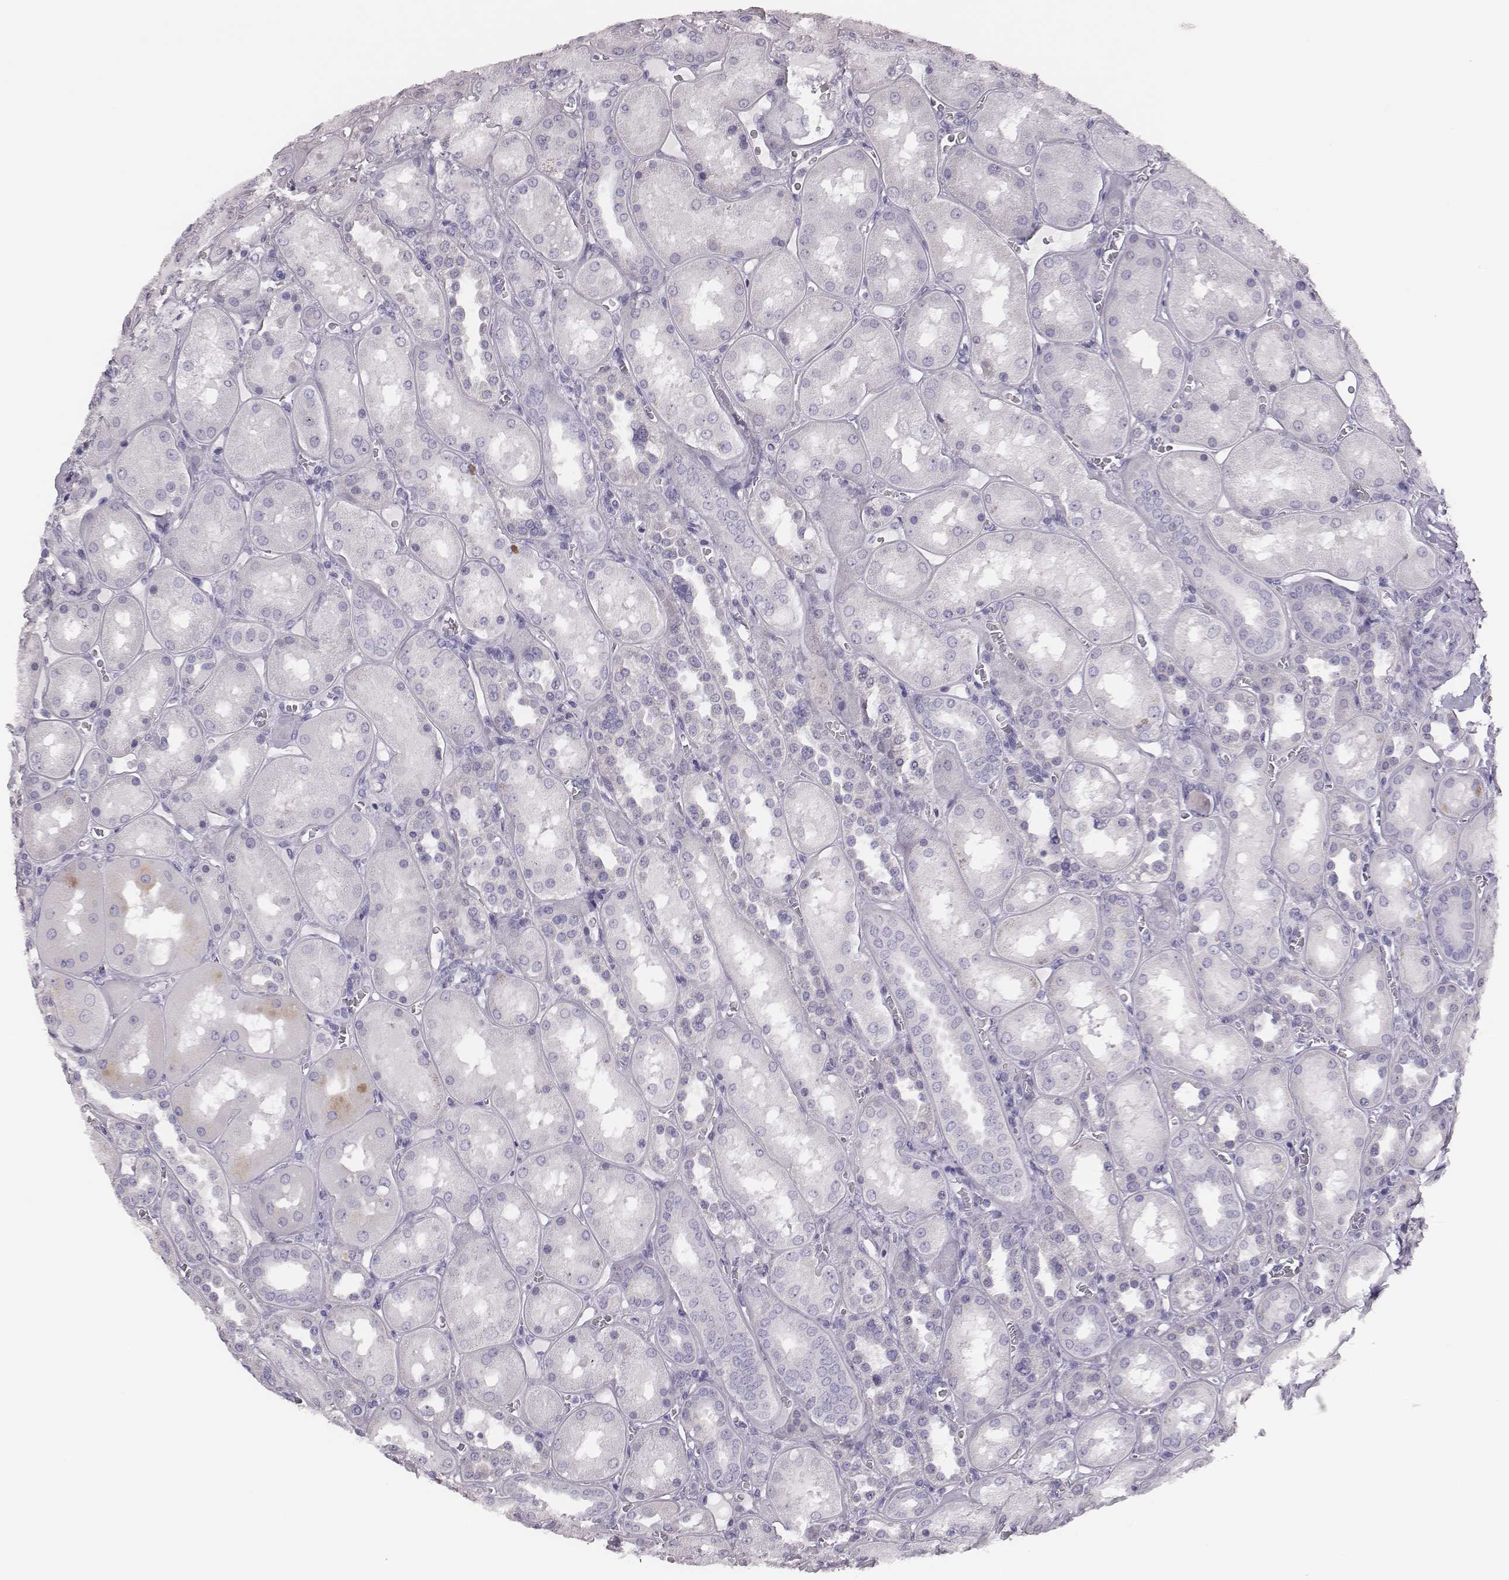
{"staining": {"intensity": "negative", "quantity": "none", "location": "none"}, "tissue": "kidney", "cell_type": "Cells in glomeruli", "image_type": "normal", "snomed": [{"axis": "morphology", "description": "Normal tissue, NOS"}, {"axis": "topography", "description": "Kidney"}], "caption": "Human kidney stained for a protein using IHC reveals no positivity in cells in glomeruli.", "gene": "H1", "patient": {"sex": "male", "age": 73}}